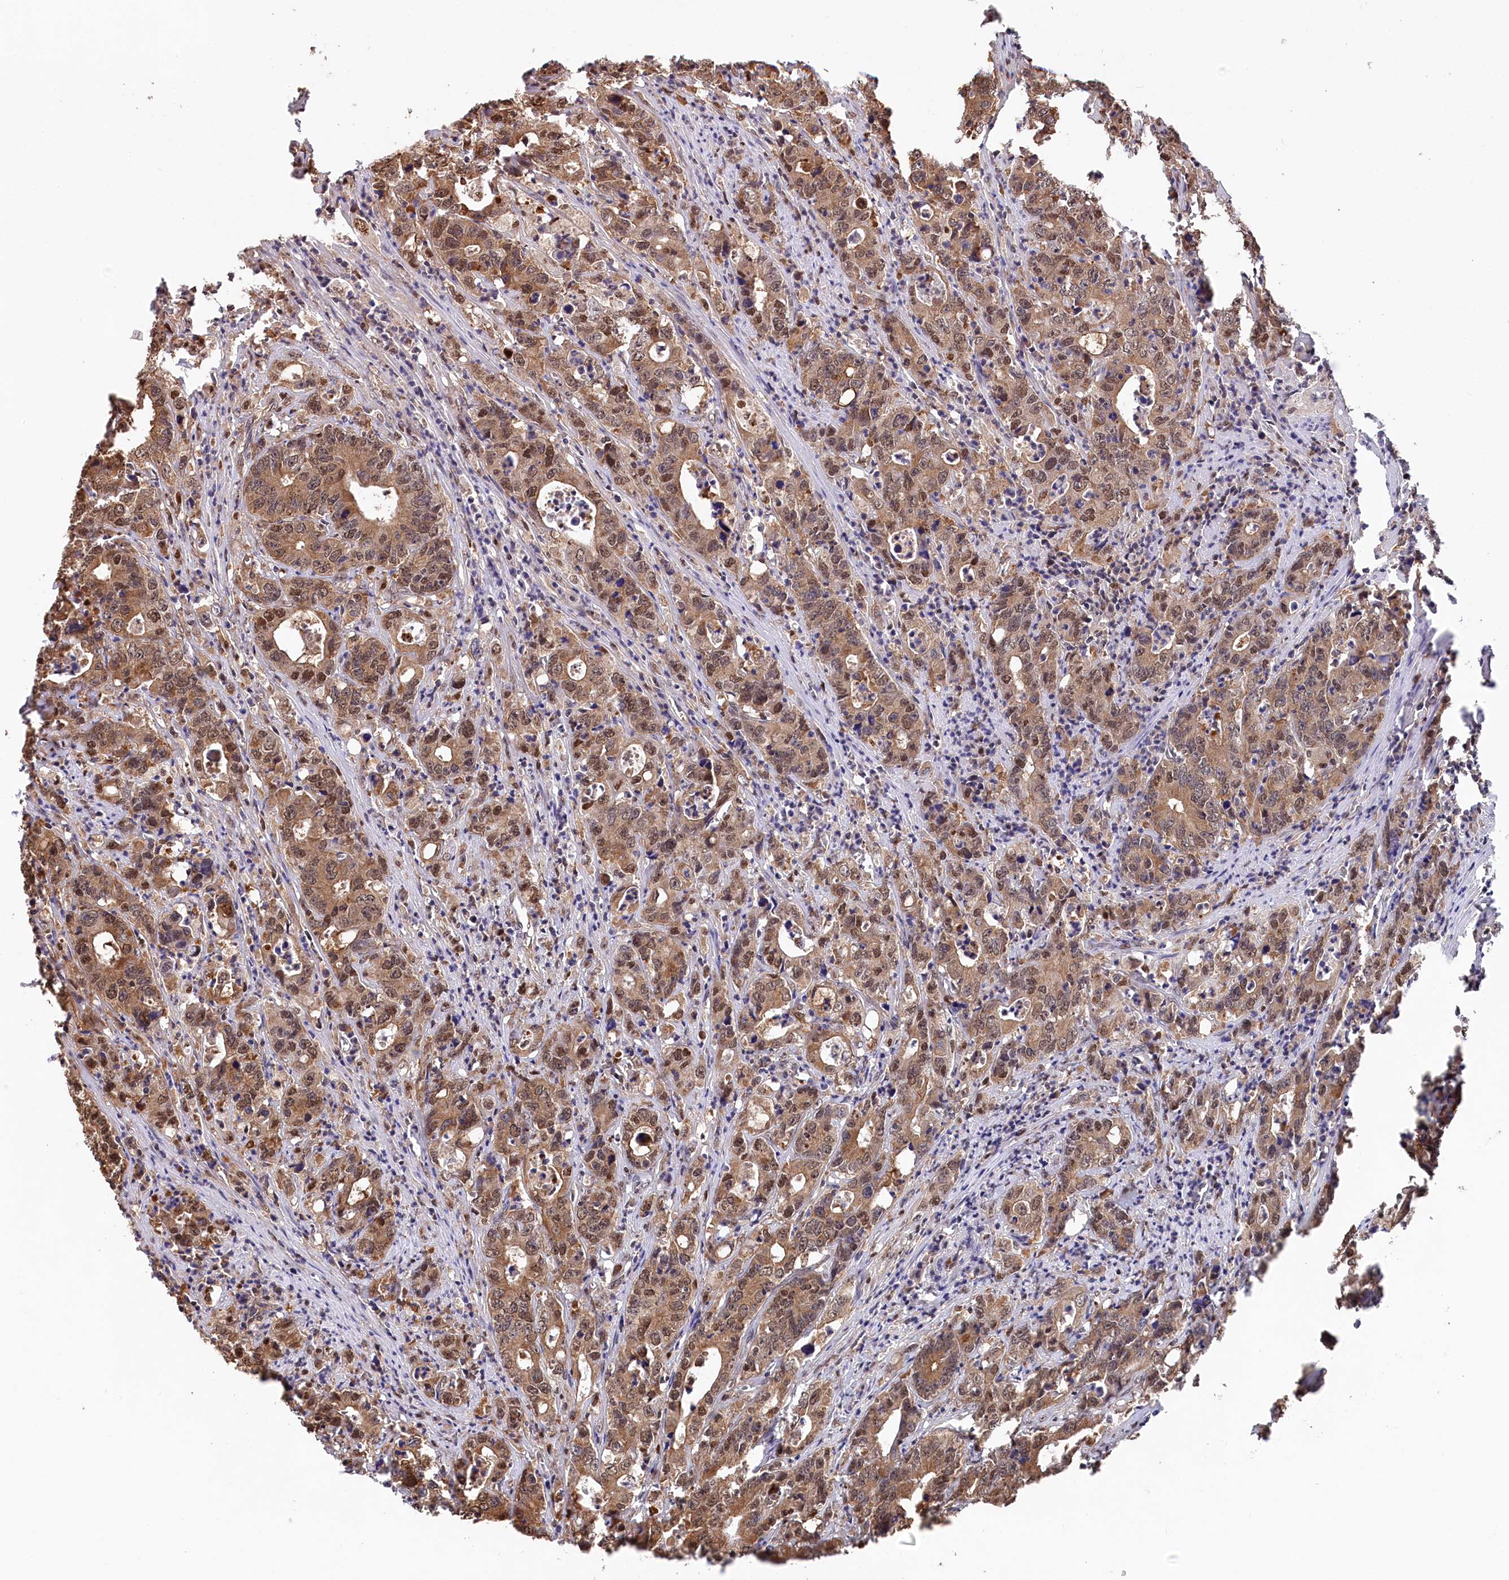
{"staining": {"intensity": "moderate", "quantity": ">75%", "location": "cytoplasmic/membranous,nuclear"}, "tissue": "colorectal cancer", "cell_type": "Tumor cells", "image_type": "cancer", "snomed": [{"axis": "morphology", "description": "Adenocarcinoma, NOS"}, {"axis": "topography", "description": "Colon"}], "caption": "High-power microscopy captured an IHC photomicrograph of colorectal cancer (adenocarcinoma), revealing moderate cytoplasmic/membranous and nuclear staining in about >75% of tumor cells.", "gene": "PSMA1", "patient": {"sex": "female", "age": 75}}